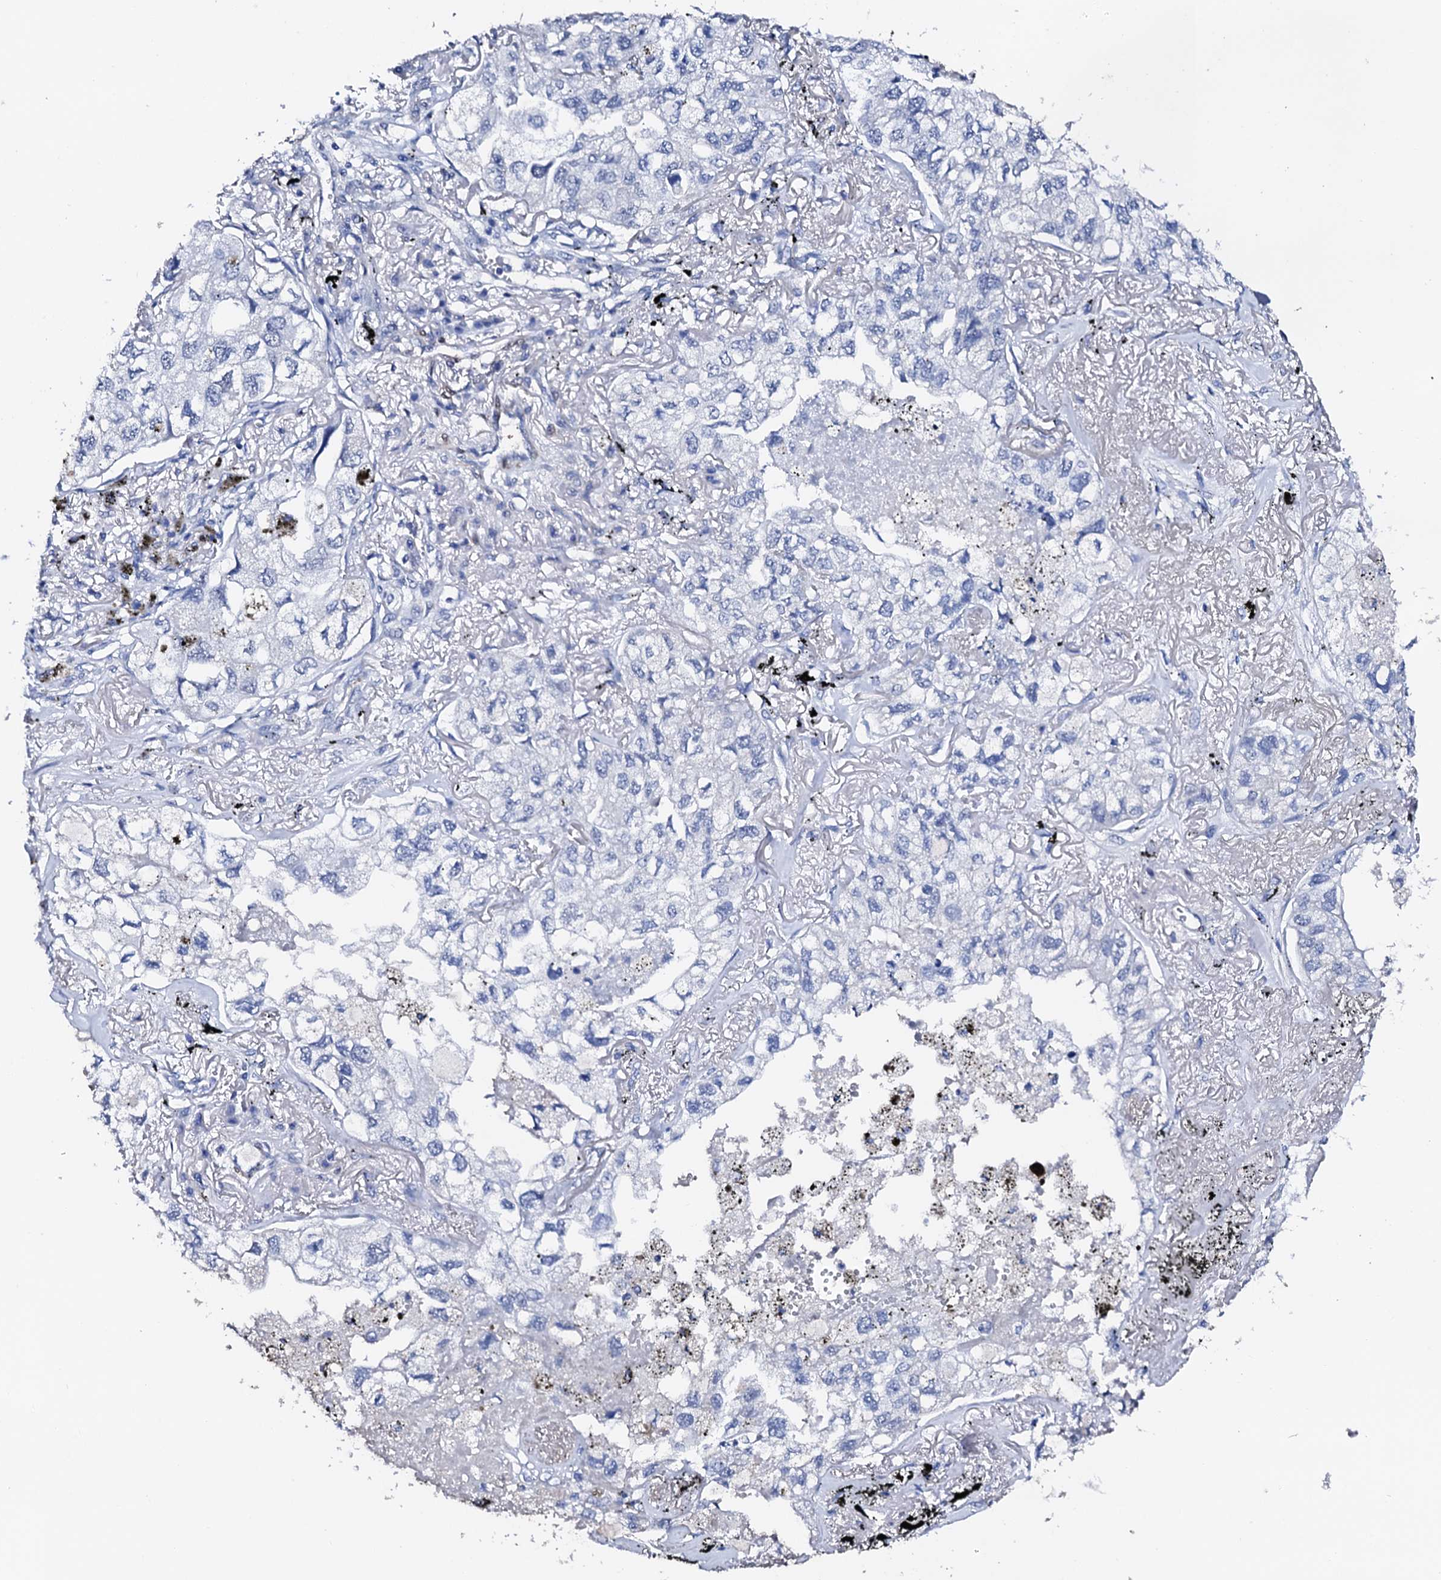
{"staining": {"intensity": "negative", "quantity": "none", "location": "none"}, "tissue": "lung cancer", "cell_type": "Tumor cells", "image_type": "cancer", "snomed": [{"axis": "morphology", "description": "Adenocarcinoma, NOS"}, {"axis": "topography", "description": "Lung"}], "caption": "Immunohistochemistry image of adenocarcinoma (lung) stained for a protein (brown), which reveals no positivity in tumor cells.", "gene": "NRIP2", "patient": {"sex": "male", "age": 65}}